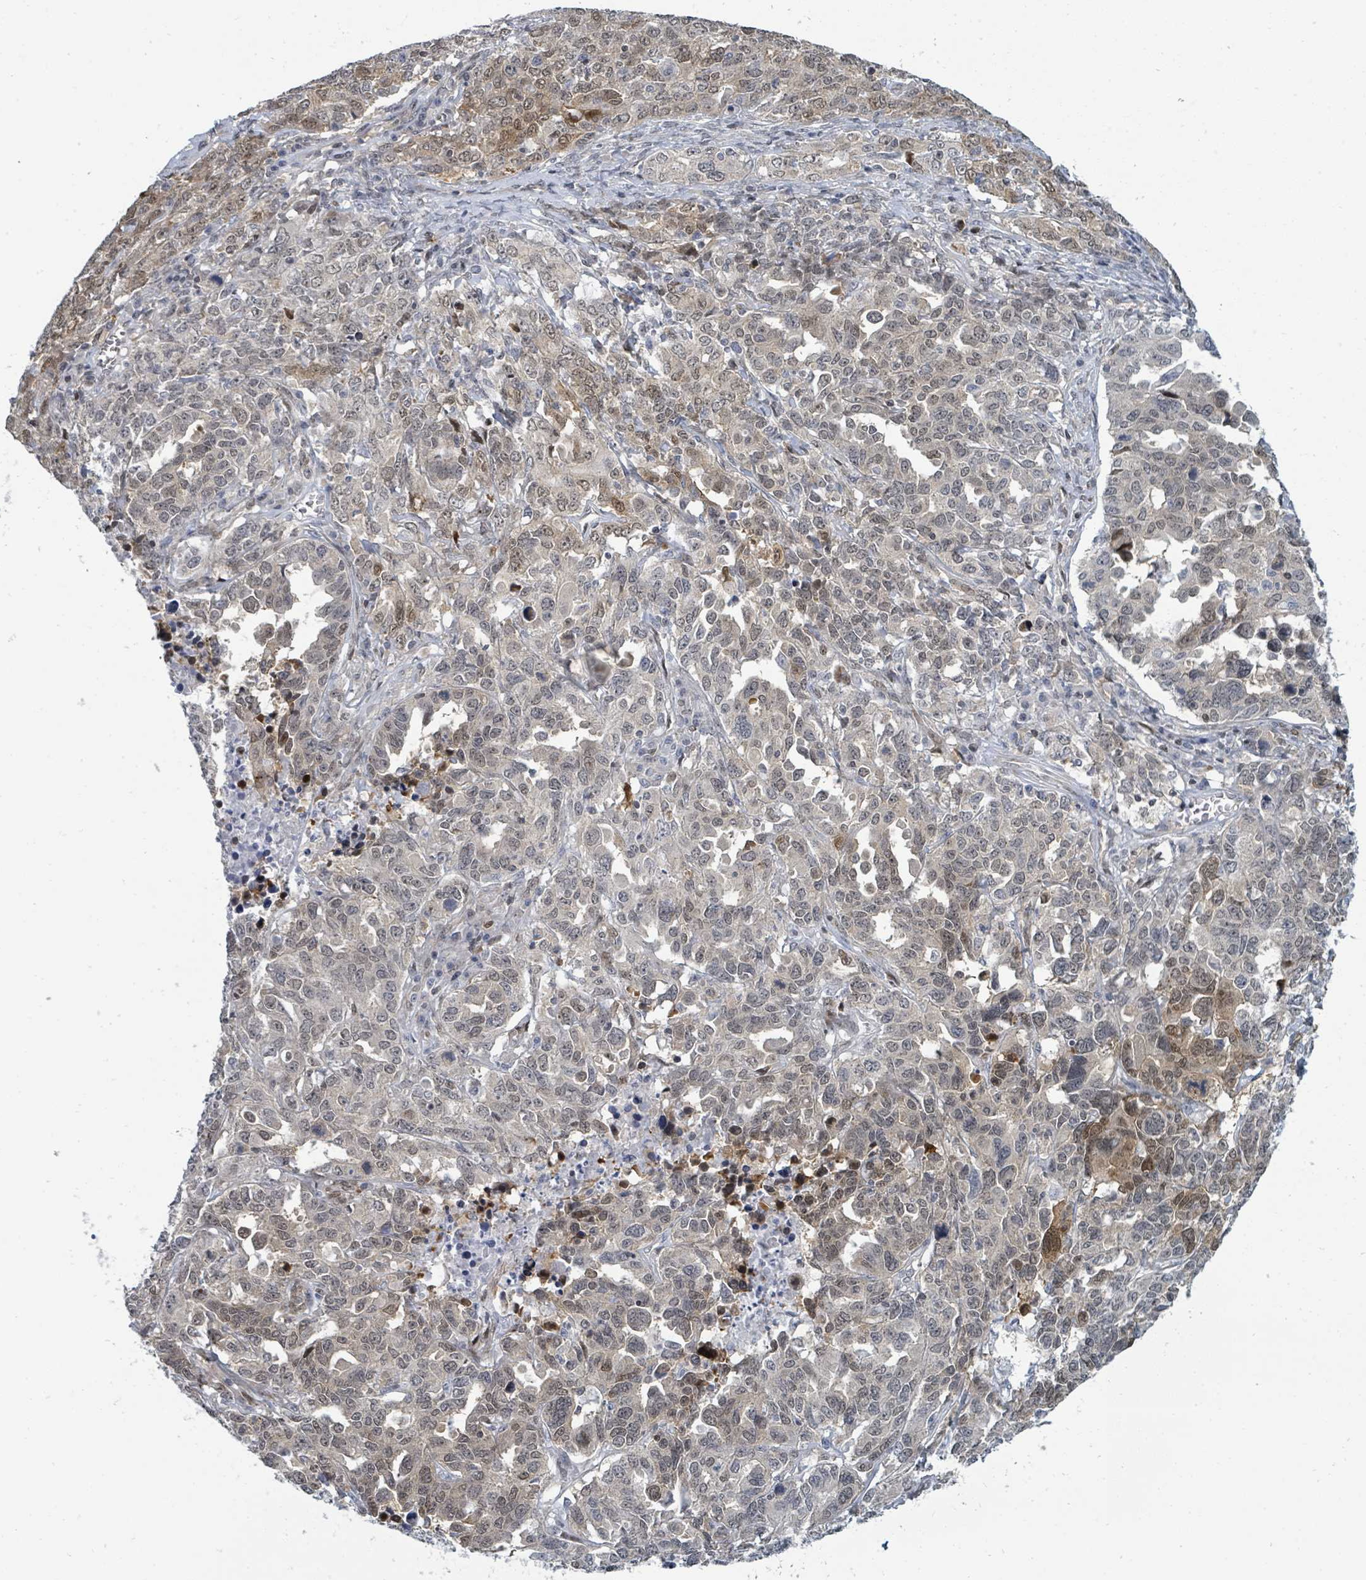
{"staining": {"intensity": "moderate", "quantity": "25%-75%", "location": "cytoplasmic/membranous,nuclear"}, "tissue": "ovarian cancer", "cell_type": "Tumor cells", "image_type": "cancer", "snomed": [{"axis": "morphology", "description": "Carcinoma, endometroid"}, {"axis": "topography", "description": "Ovary"}], "caption": "Ovarian cancer (endometroid carcinoma) stained with DAB (3,3'-diaminobenzidine) immunohistochemistry shows medium levels of moderate cytoplasmic/membranous and nuclear expression in about 25%-75% of tumor cells.", "gene": "SUMO4", "patient": {"sex": "female", "age": 62}}